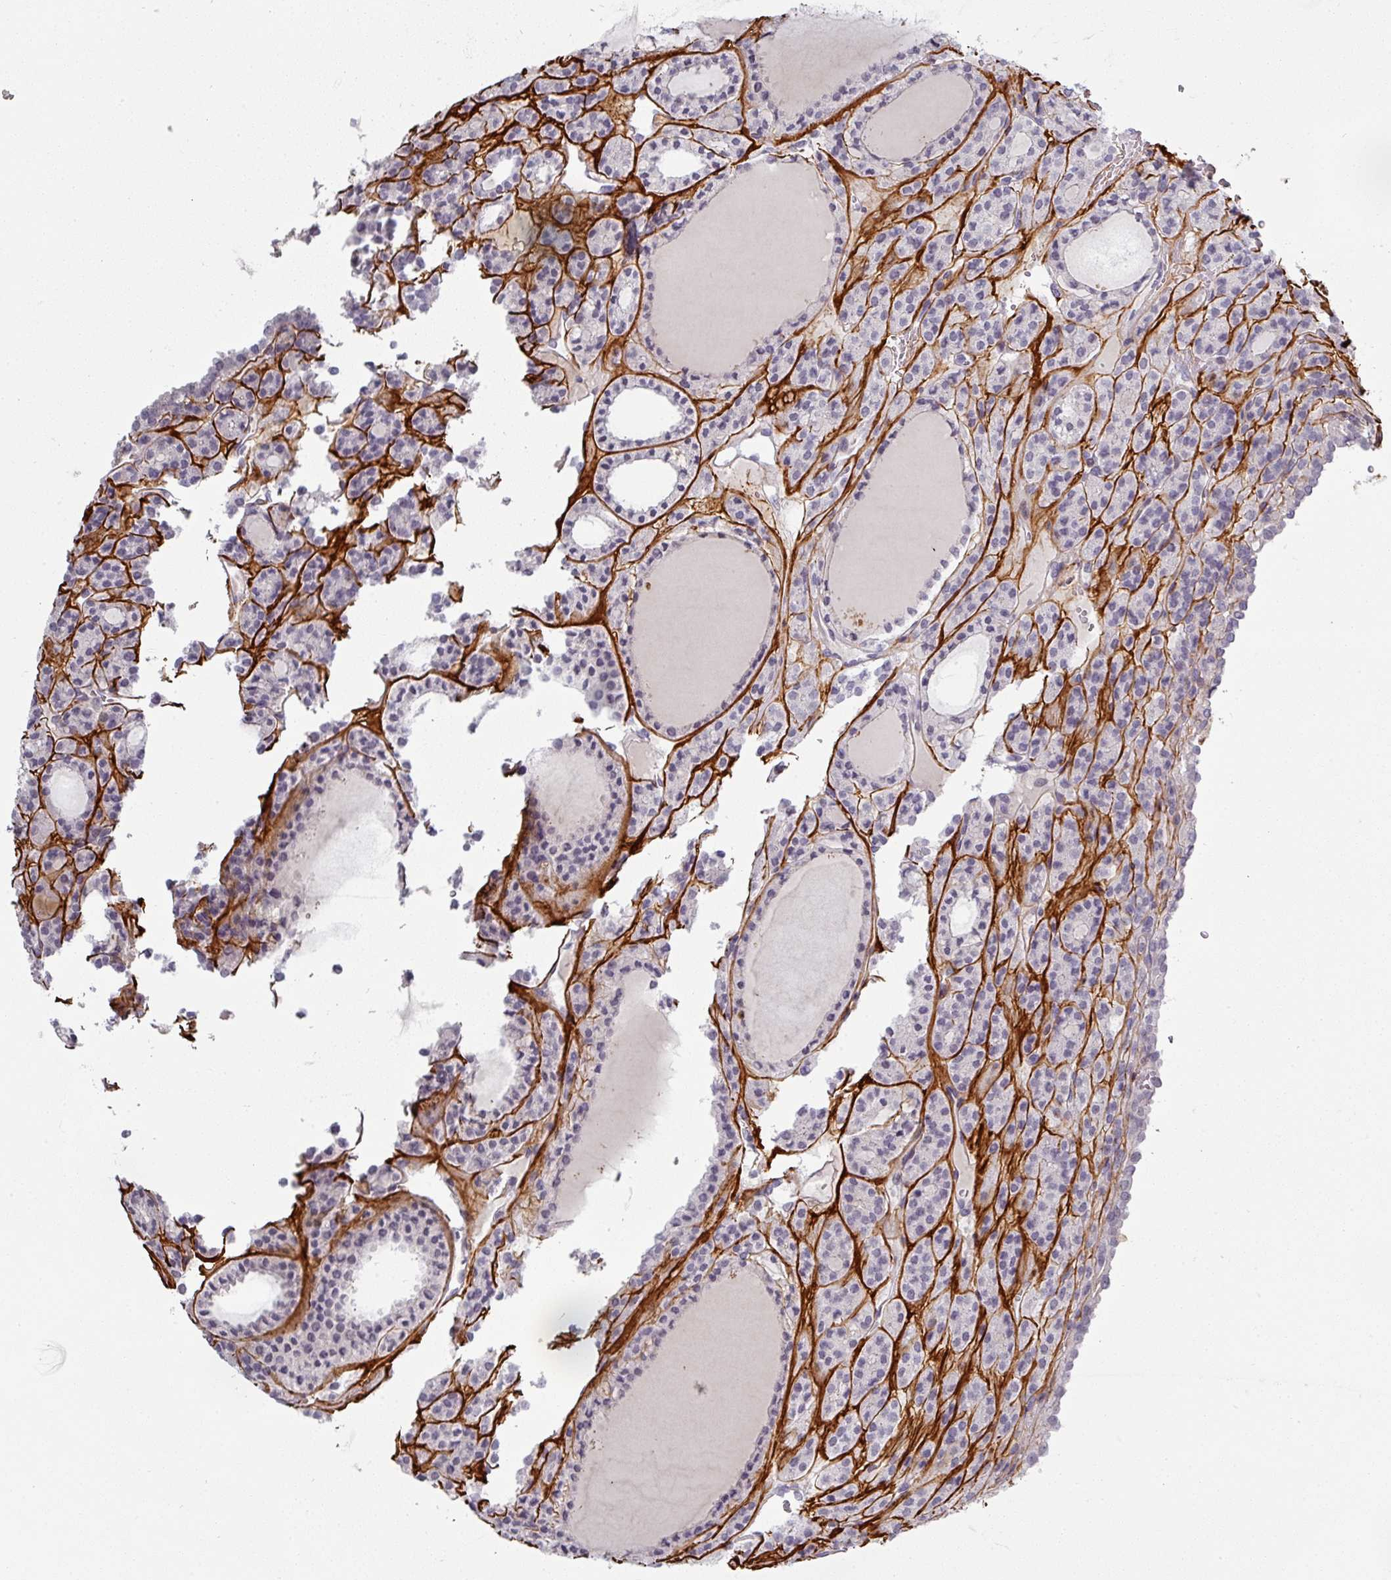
{"staining": {"intensity": "negative", "quantity": "none", "location": "none"}, "tissue": "thyroid cancer", "cell_type": "Tumor cells", "image_type": "cancer", "snomed": [{"axis": "morphology", "description": "Follicular adenoma carcinoma, NOS"}, {"axis": "topography", "description": "Thyroid gland"}], "caption": "Tumor cells are negative for protein expression in human follicular adenoma carcinoma (thyroid). Nuclei are stained in blue.", "gene": "C2orf16", "patient": {"sex": "female", "age": 63}}